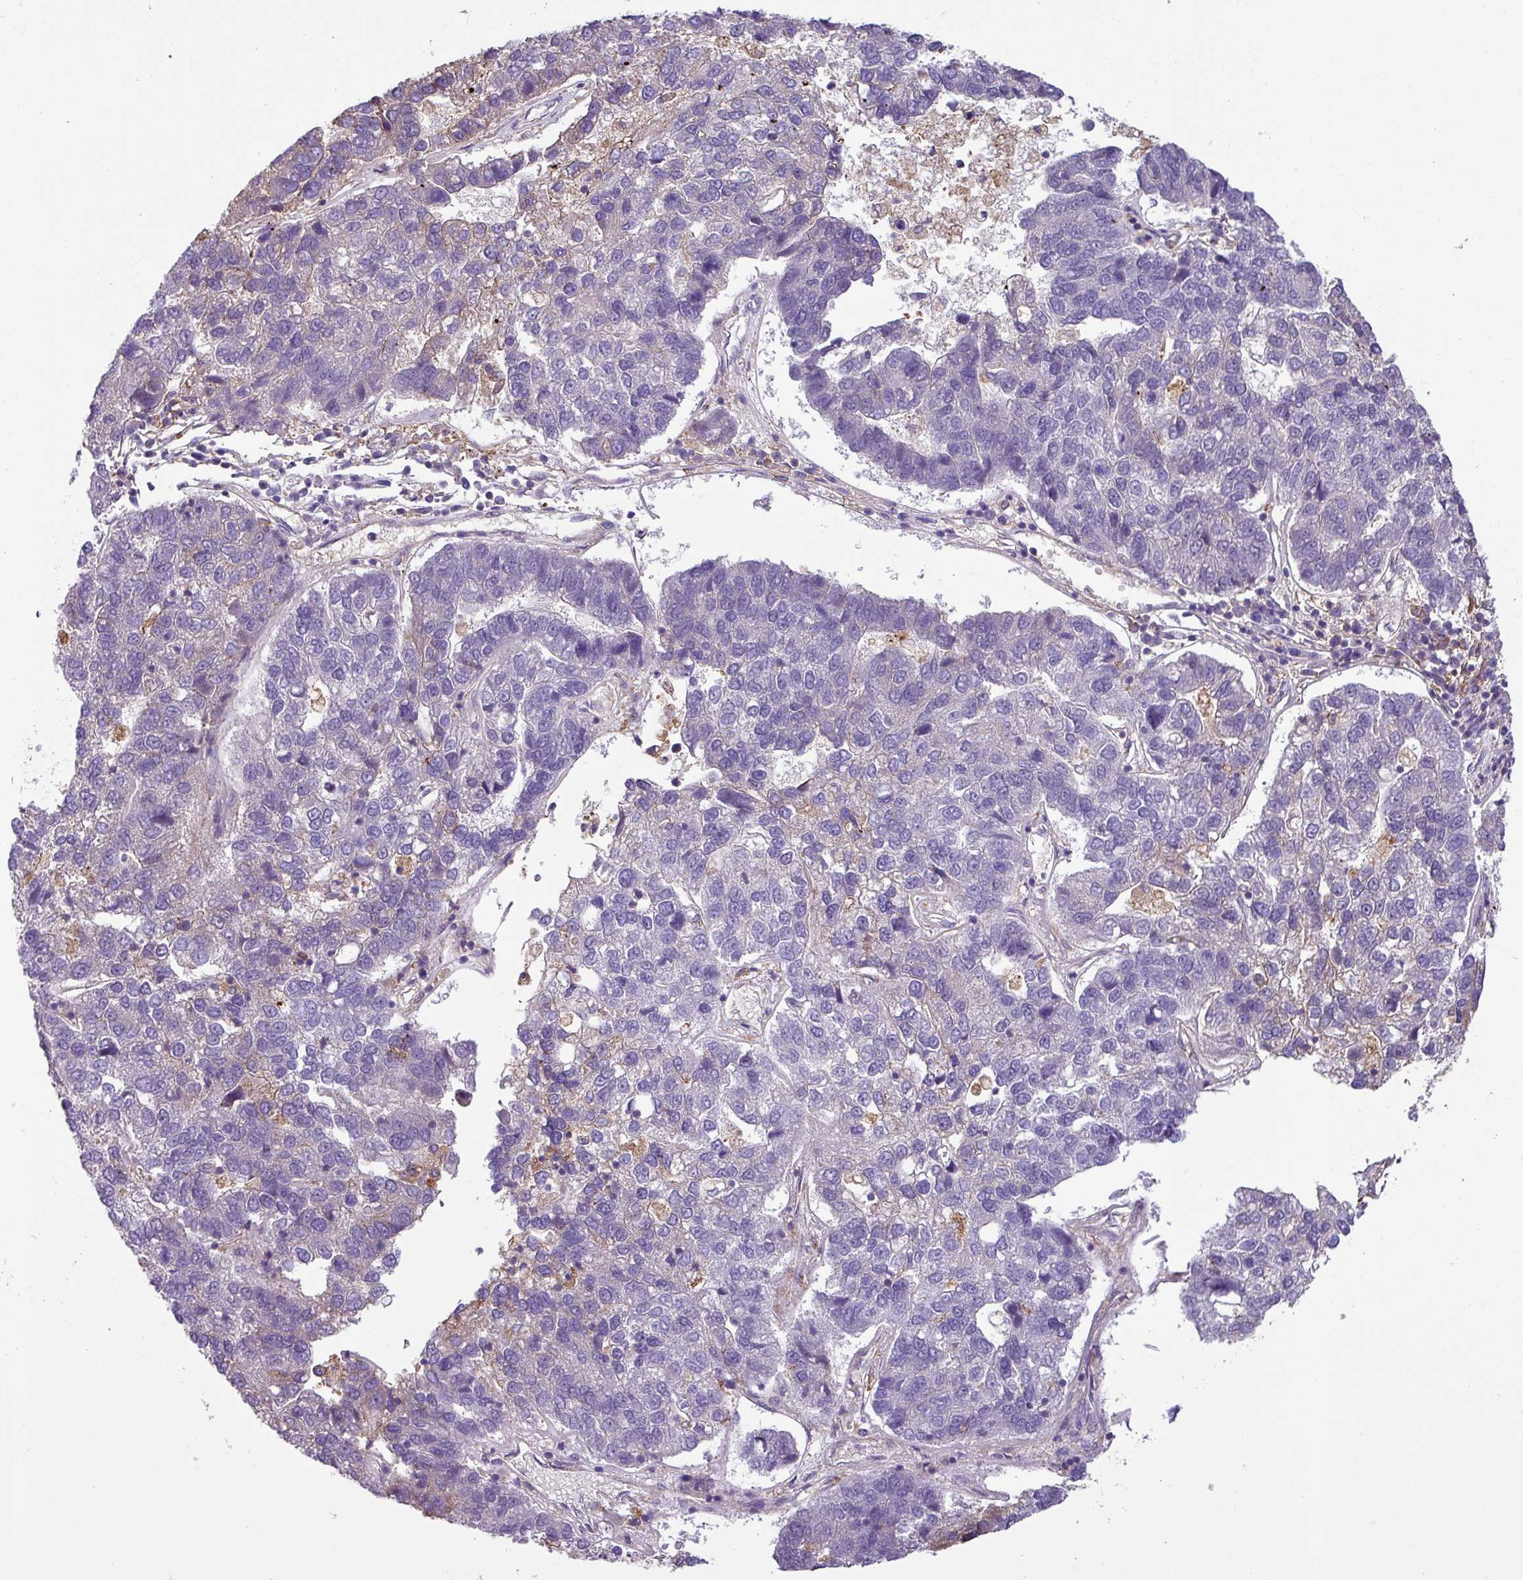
{"staining": {"intensity": "negative", "quantity": "none", "location": "none"}, "tissue": "pancreatic cancer", "cell_type": "Tumor cells", "image_type": "cancer", "snomed": [{"axis": "morphology", "description": "Adenocarcinoma, NOS"}, {"axis": "topography", "description": "Pancreas"}], "caption": "Immunohistochemistry (IHC) photomicrograph of neoplastic tissue: pancreatic adenocarcinoma stained with DAB exhibits no significant protein expression in tumor cells. (Stains: DAB (3,3'-diaminobenzidine) IHC with hematoxylin counter stain, Microscopy: brightfield microscopy at high magnification).", "gene": "SLC23A2", "patient": {"sex": "female", "age": 61}}